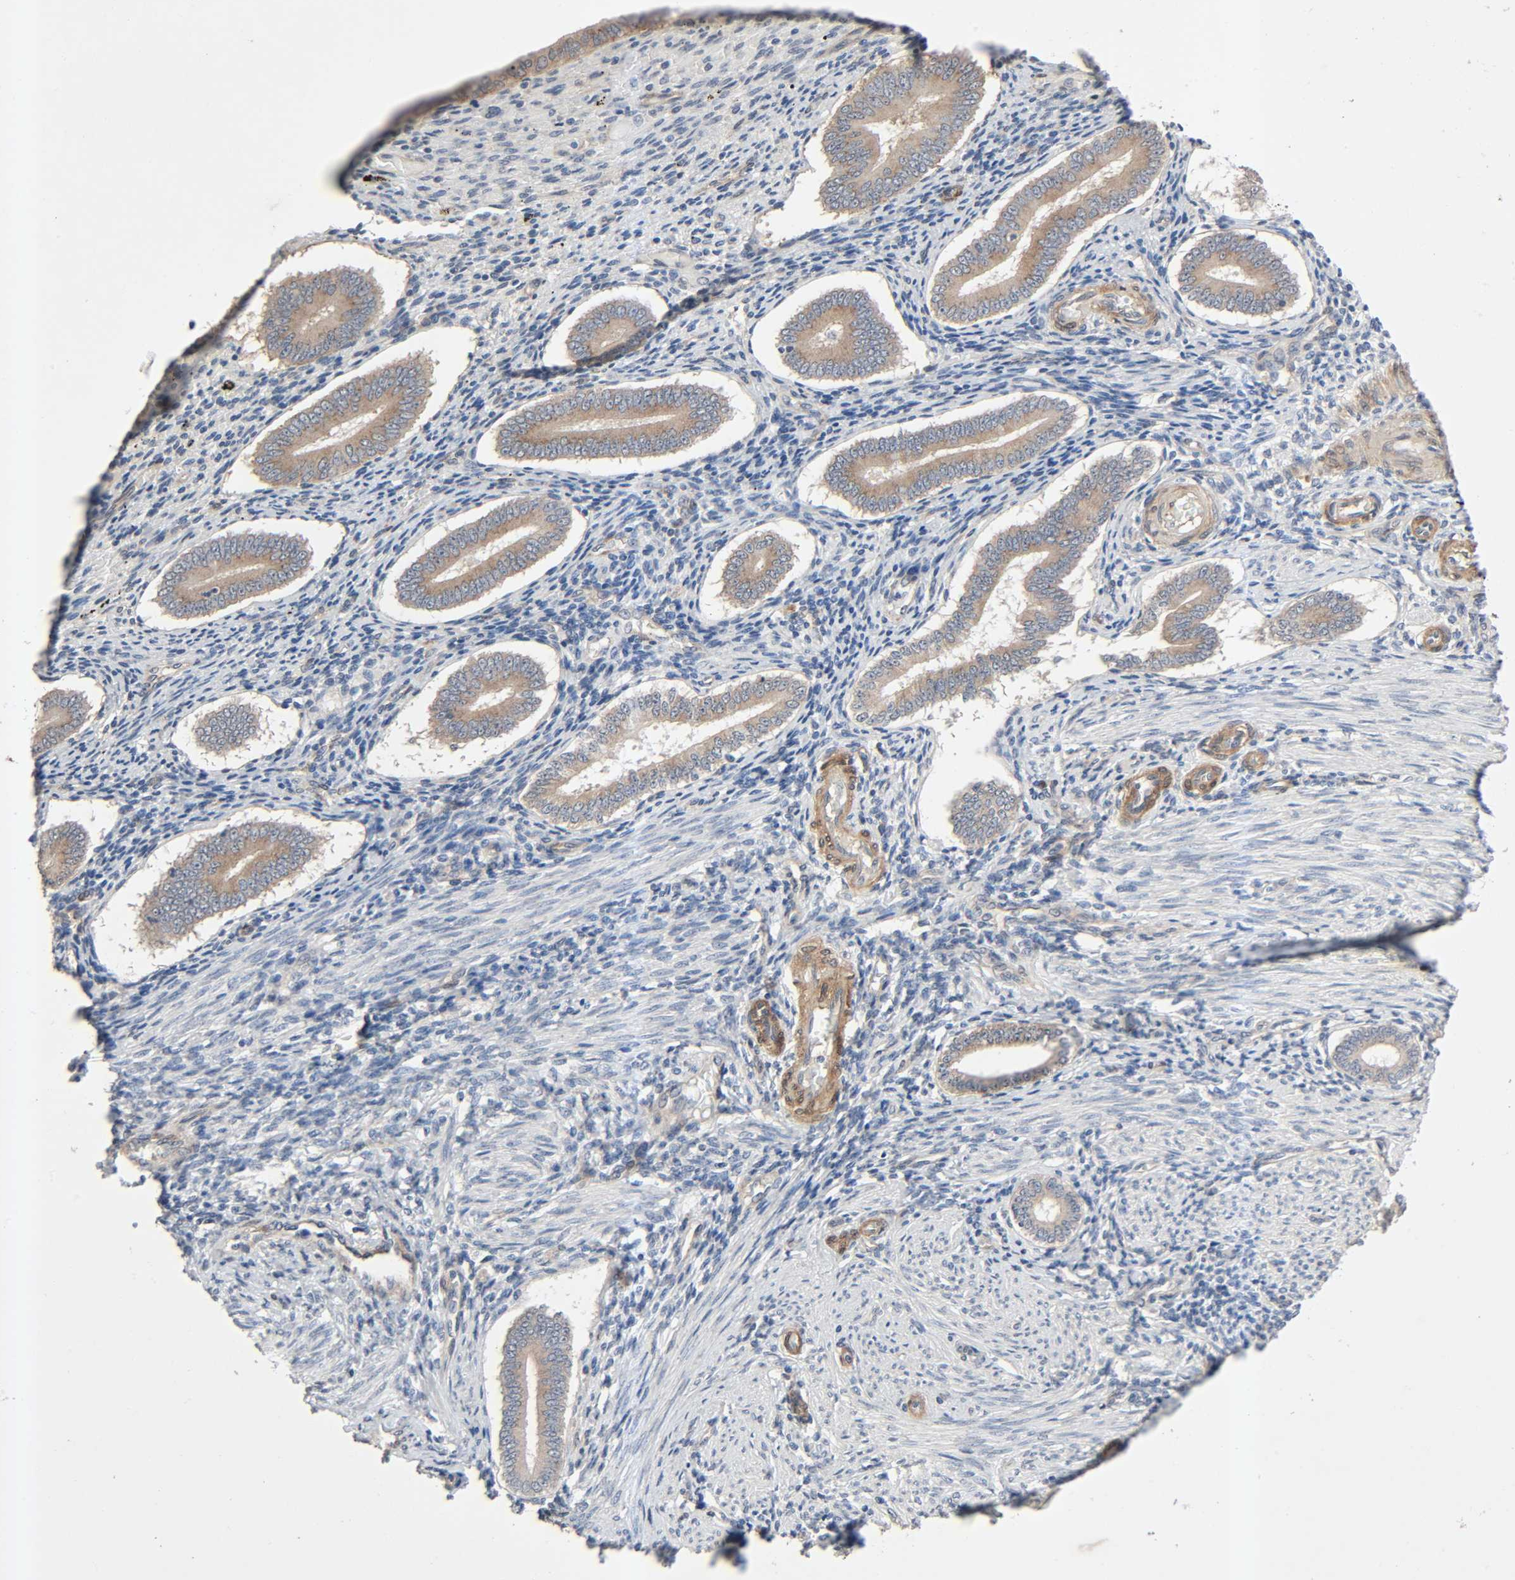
{"staining": {"intensity": "weak", "quantity": "25%-75%", "location": "cytoplasmic/membranous"}, "tissue": "endometrium", "cell_type": "Cells in endometrial stroma", "image_type": "normal", "snomed": [{"axis": "morphology", "description": "Normal tissue, NOS"}, {"axis": "topography", "description": "Endometrium"}], "caption": "Immunohistochemistry of benign human endometrium displays low levels of weak cytoplasmic/membranous positivity in about 25%-75% of cells in endometrial stroma.", "gene": "PTK2", "patient": {"sex": "female", "age": 42}}